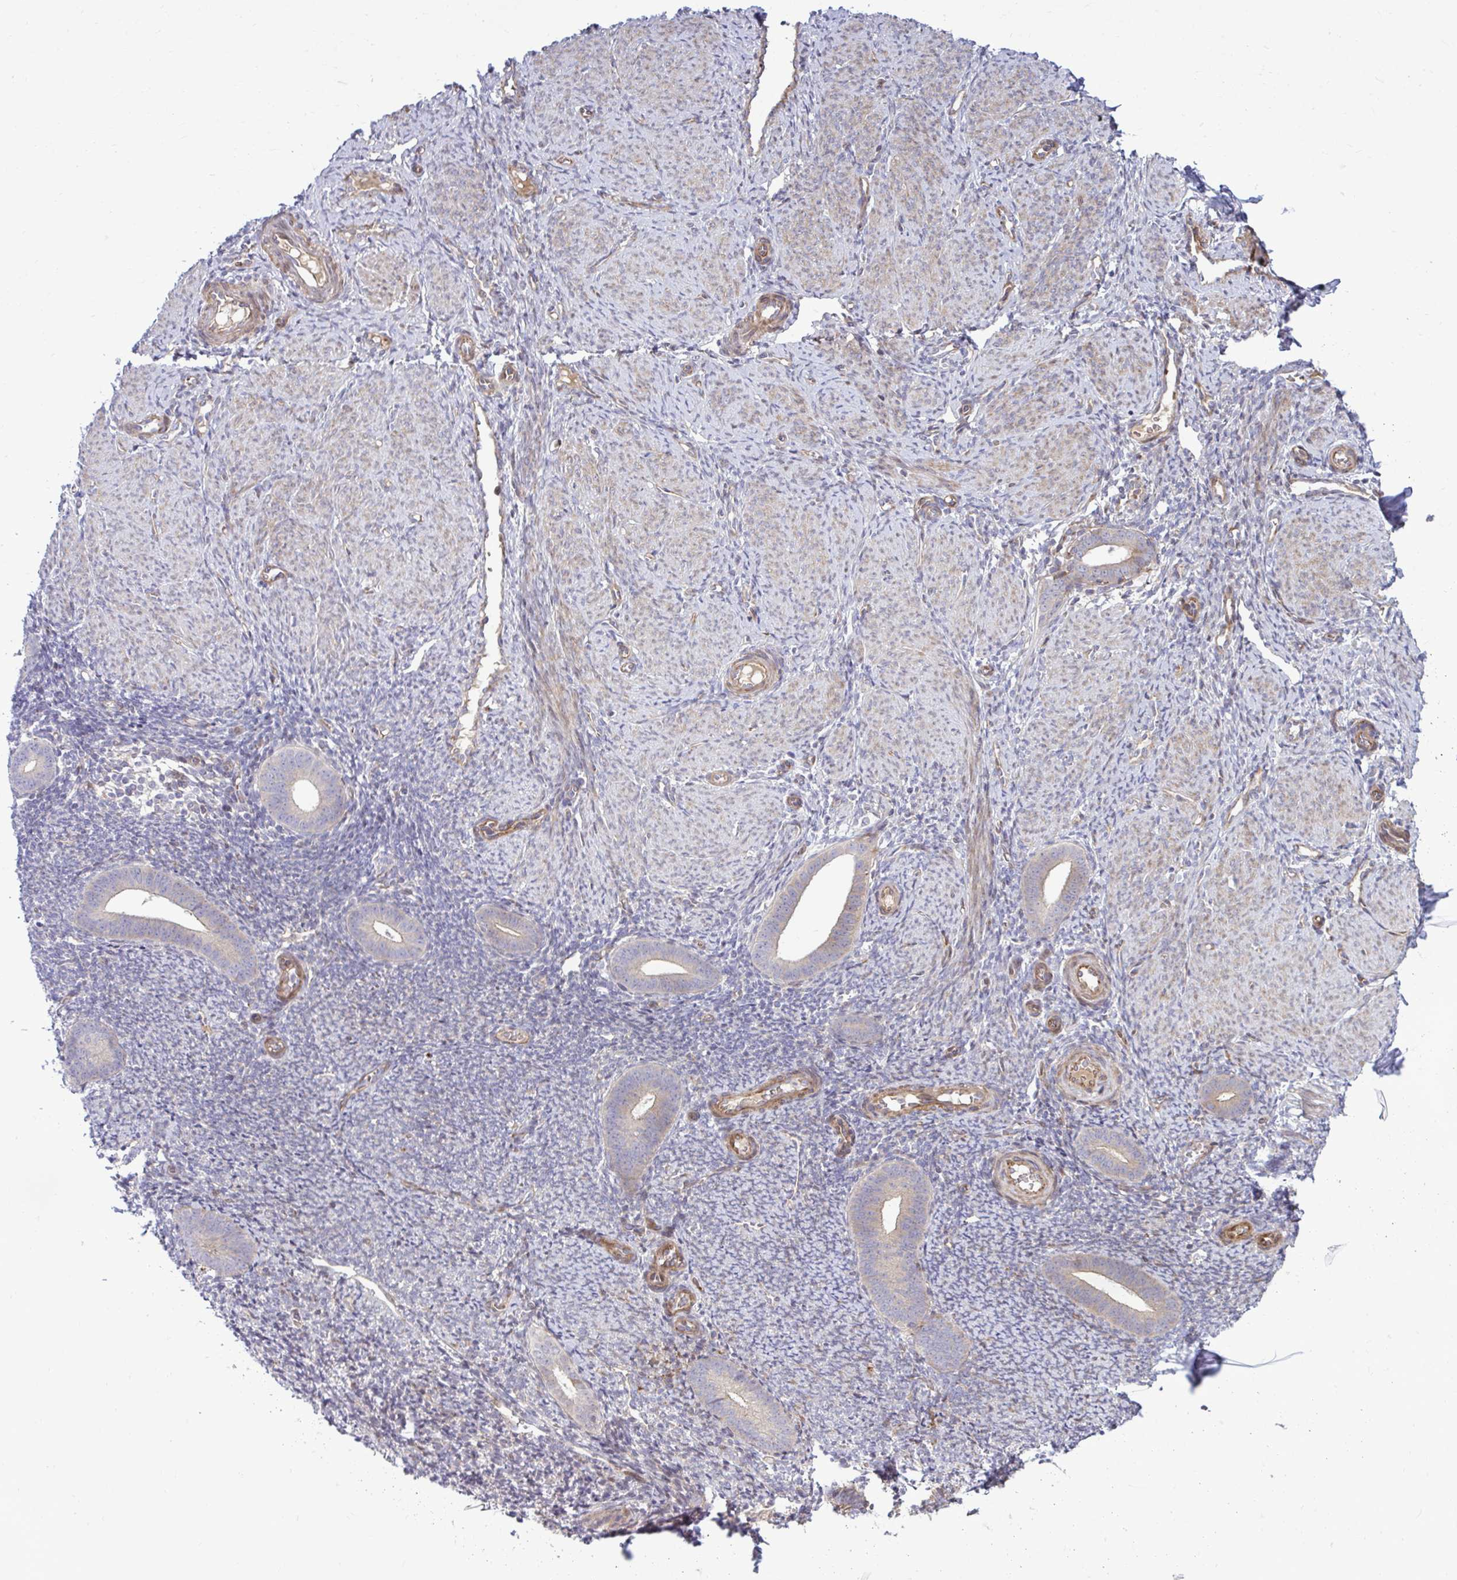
{"staining": {"intensity": "negative", "quantity": "none", "location": "none"}, "tissue": "endometrium", "cell_type": "Cells in endometrial stroma", "image_type": "normal", "snomed": [{"axis": "morphology", "description": "Normal tissue, NOS"}, {"axis": "topography", "description": "Endometrium"}], "caption": "This is a micrograph of immunohistochemistry staining of benign endometrium, which shows no positivity in cells in endometrial stroma.", "gene": "ZSCAN9", "patient": {"sex": "female", "age": 39}}